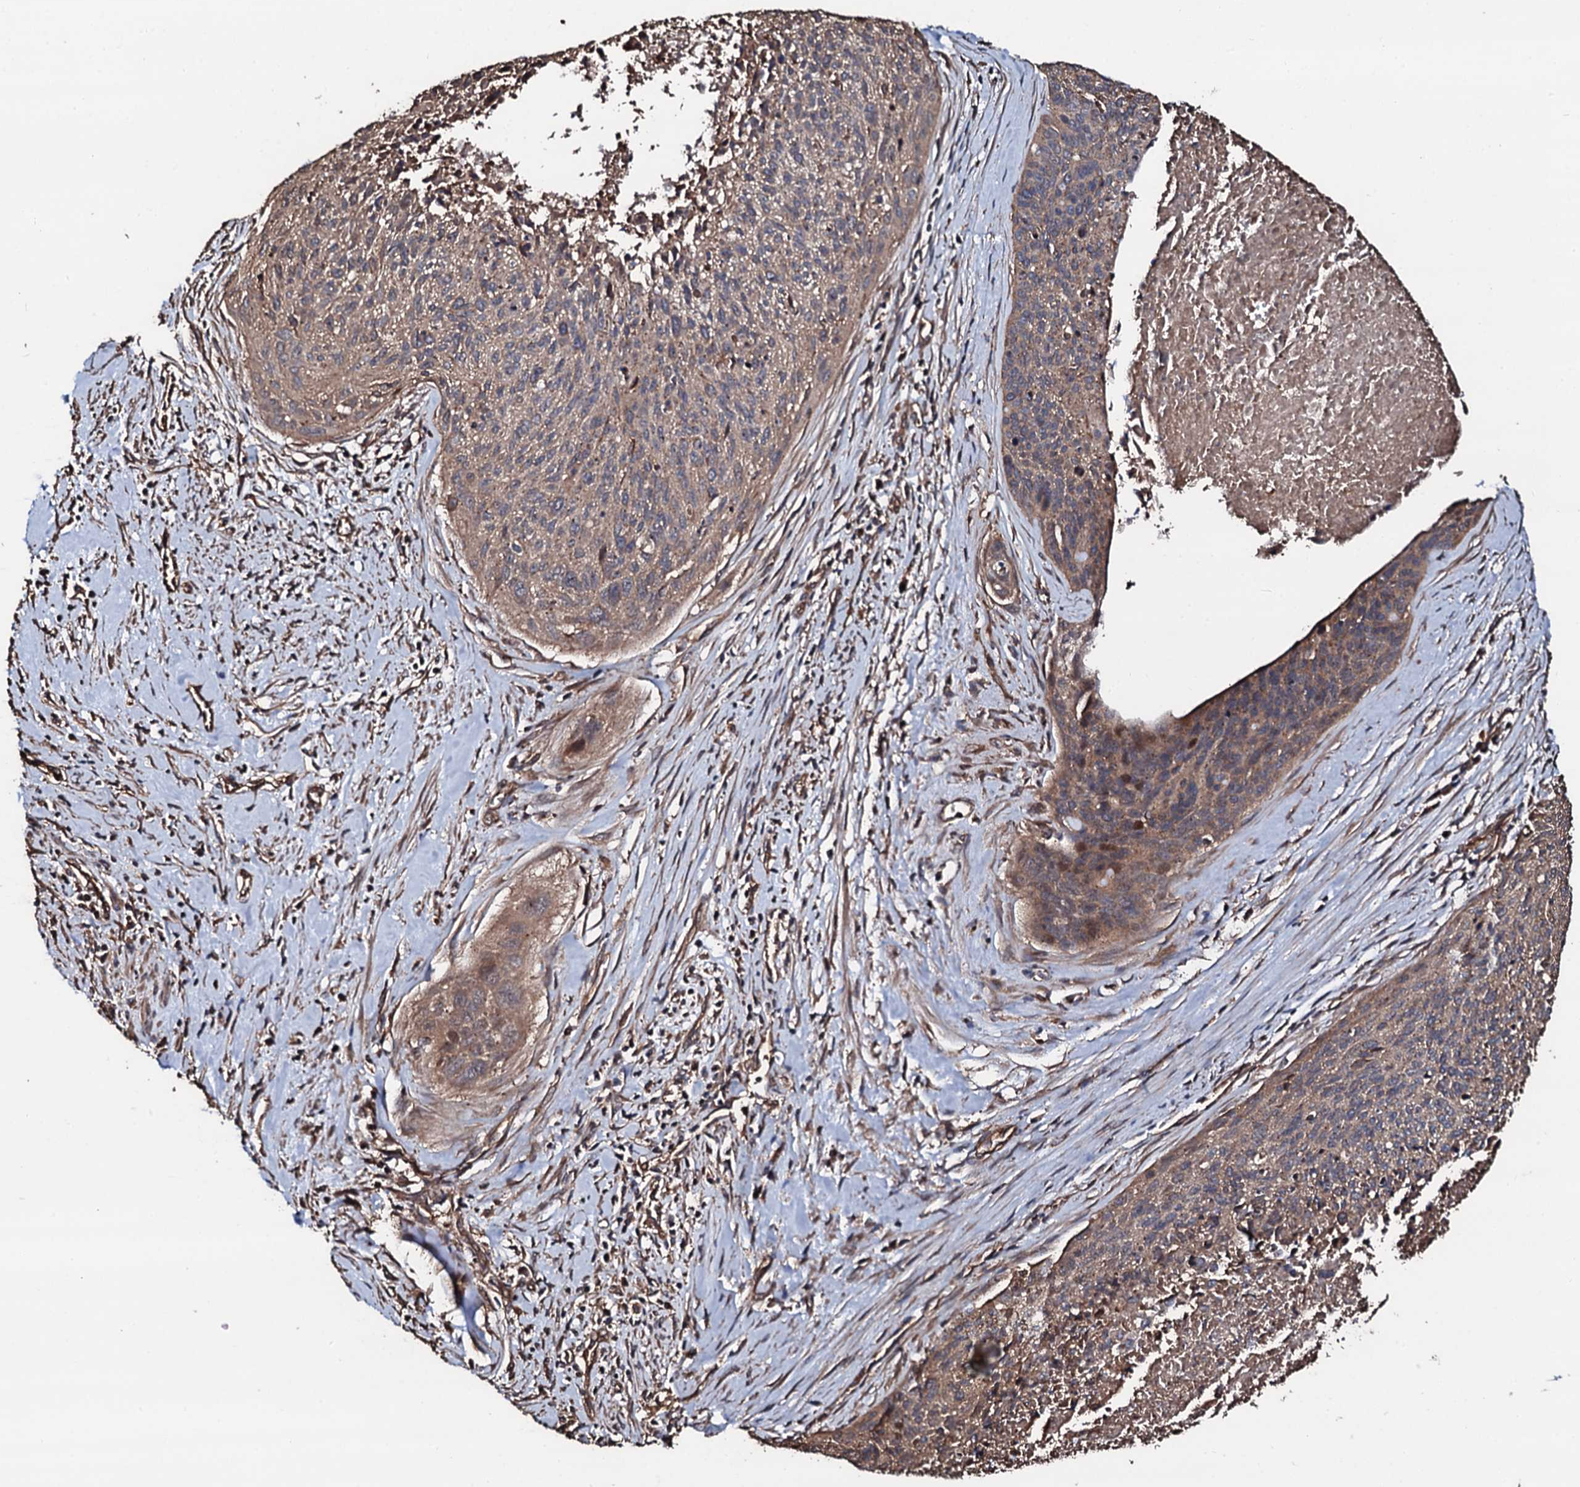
{"staining": {"intensity": "moderate", "quantity": "25%-75%", "location": "cytoplasmic/membranous,nuclear"}, "tissue": "cervical cancer", "cell_type": "Tumor cells", "image_type": "cancer", "snomed": [{"axis": "morphology", "description": "Squamous cell carcinoma, NOS"}, {"axis": "topography", "description": "Cervix"}], "caption": "Protein expression analysis of human squamous cell carcinoma (cervical) reveals moderate cytoplasmic/membranous and nuclear staining in approximately 25%-75% of tumor cells.", "gene": "CKAP5", "patient": {"sex": "female", "age": 55}}